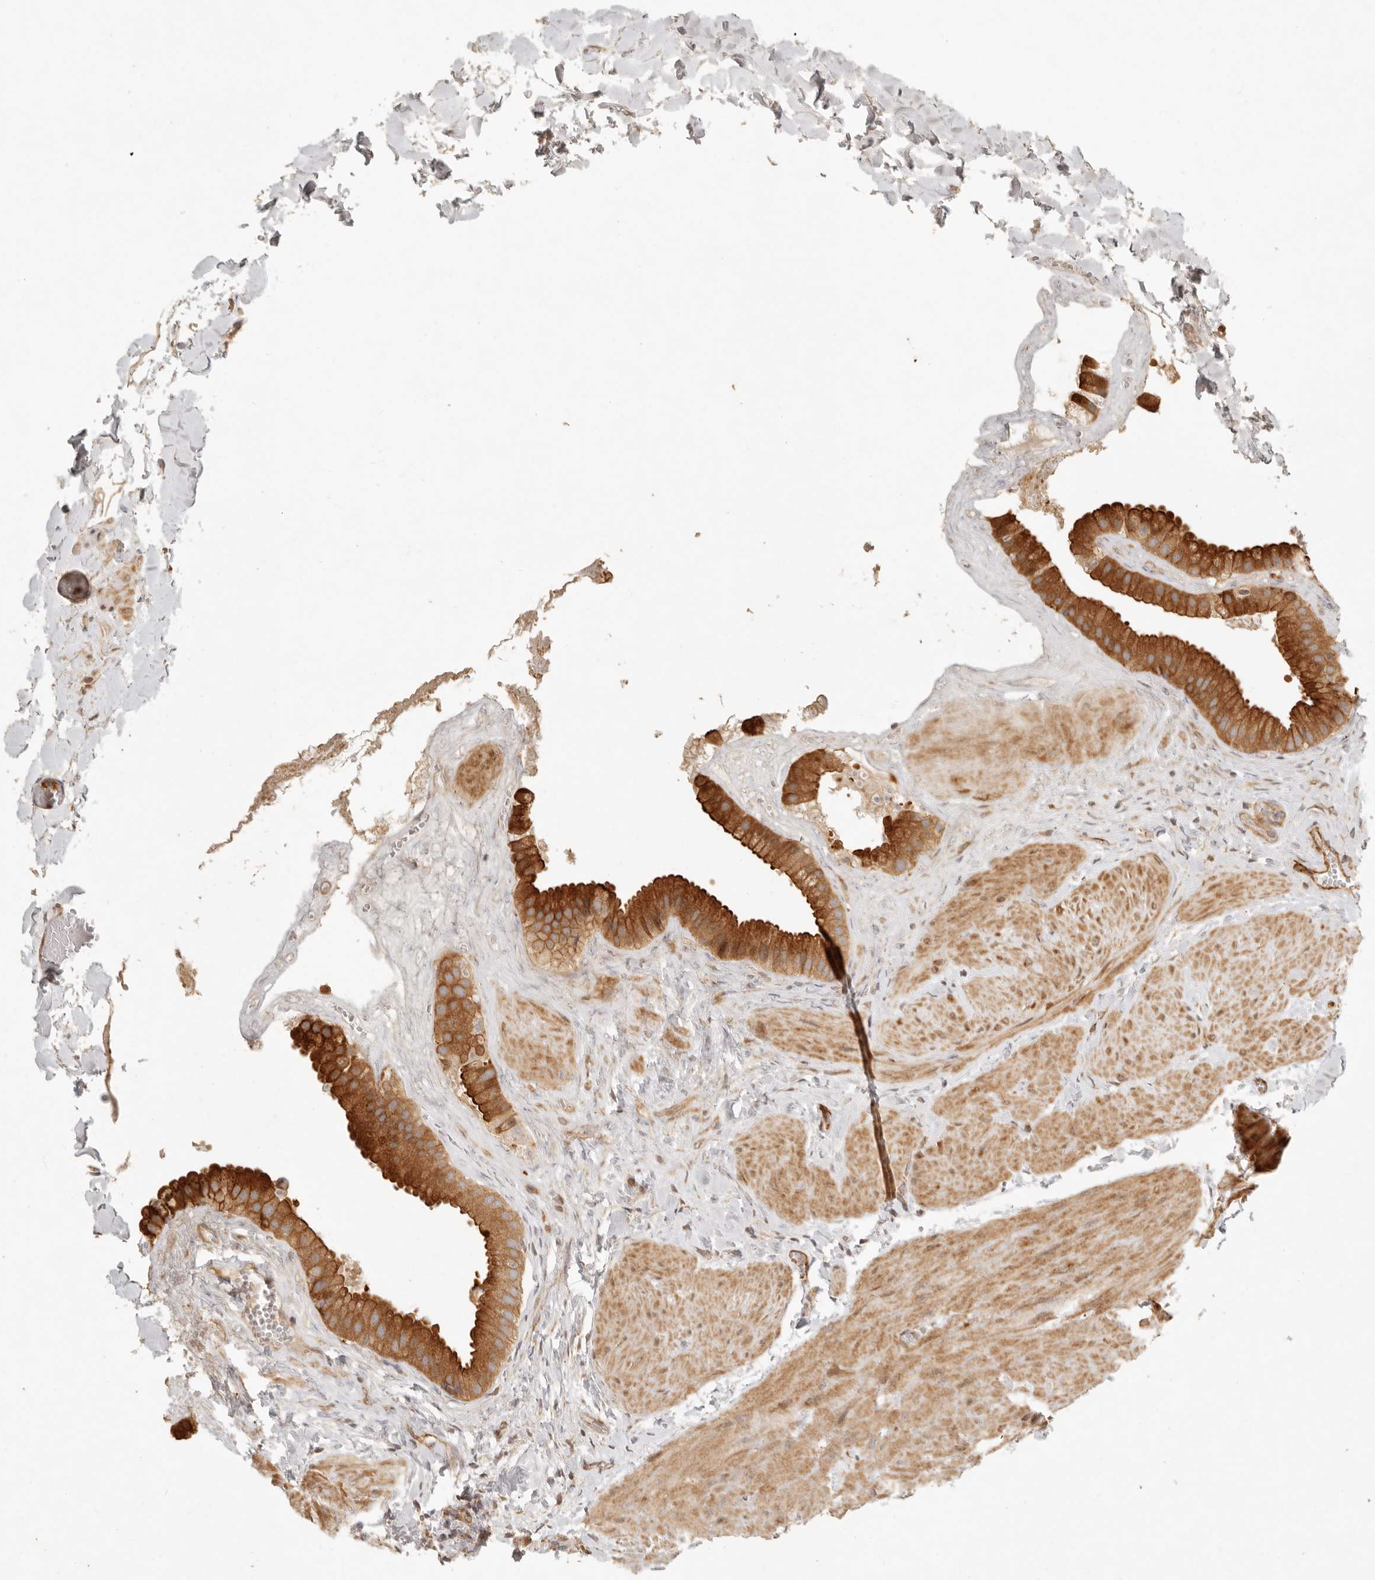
{"staining": {"intensity": "strong", "quantity": ">75%", "location": "cytoplasmic/membranous"}, "tissue": "gallbladder", "cell_type": "Glandular cells", "image_type": "normal", "snomed": [{"axis": "morphology", "description": "Normal tissue, NOS"}, {"axis": "topography", "description": "Gallbladder"}], "caption": "This image reveals immunohistochemistry staining of normal gallbladder, with high strong cytoplasmic/membranous positivity in approximately >75% of glandular cells.", "gene": "KLHL38", "patient": {"sex": "male", "age": 55}}